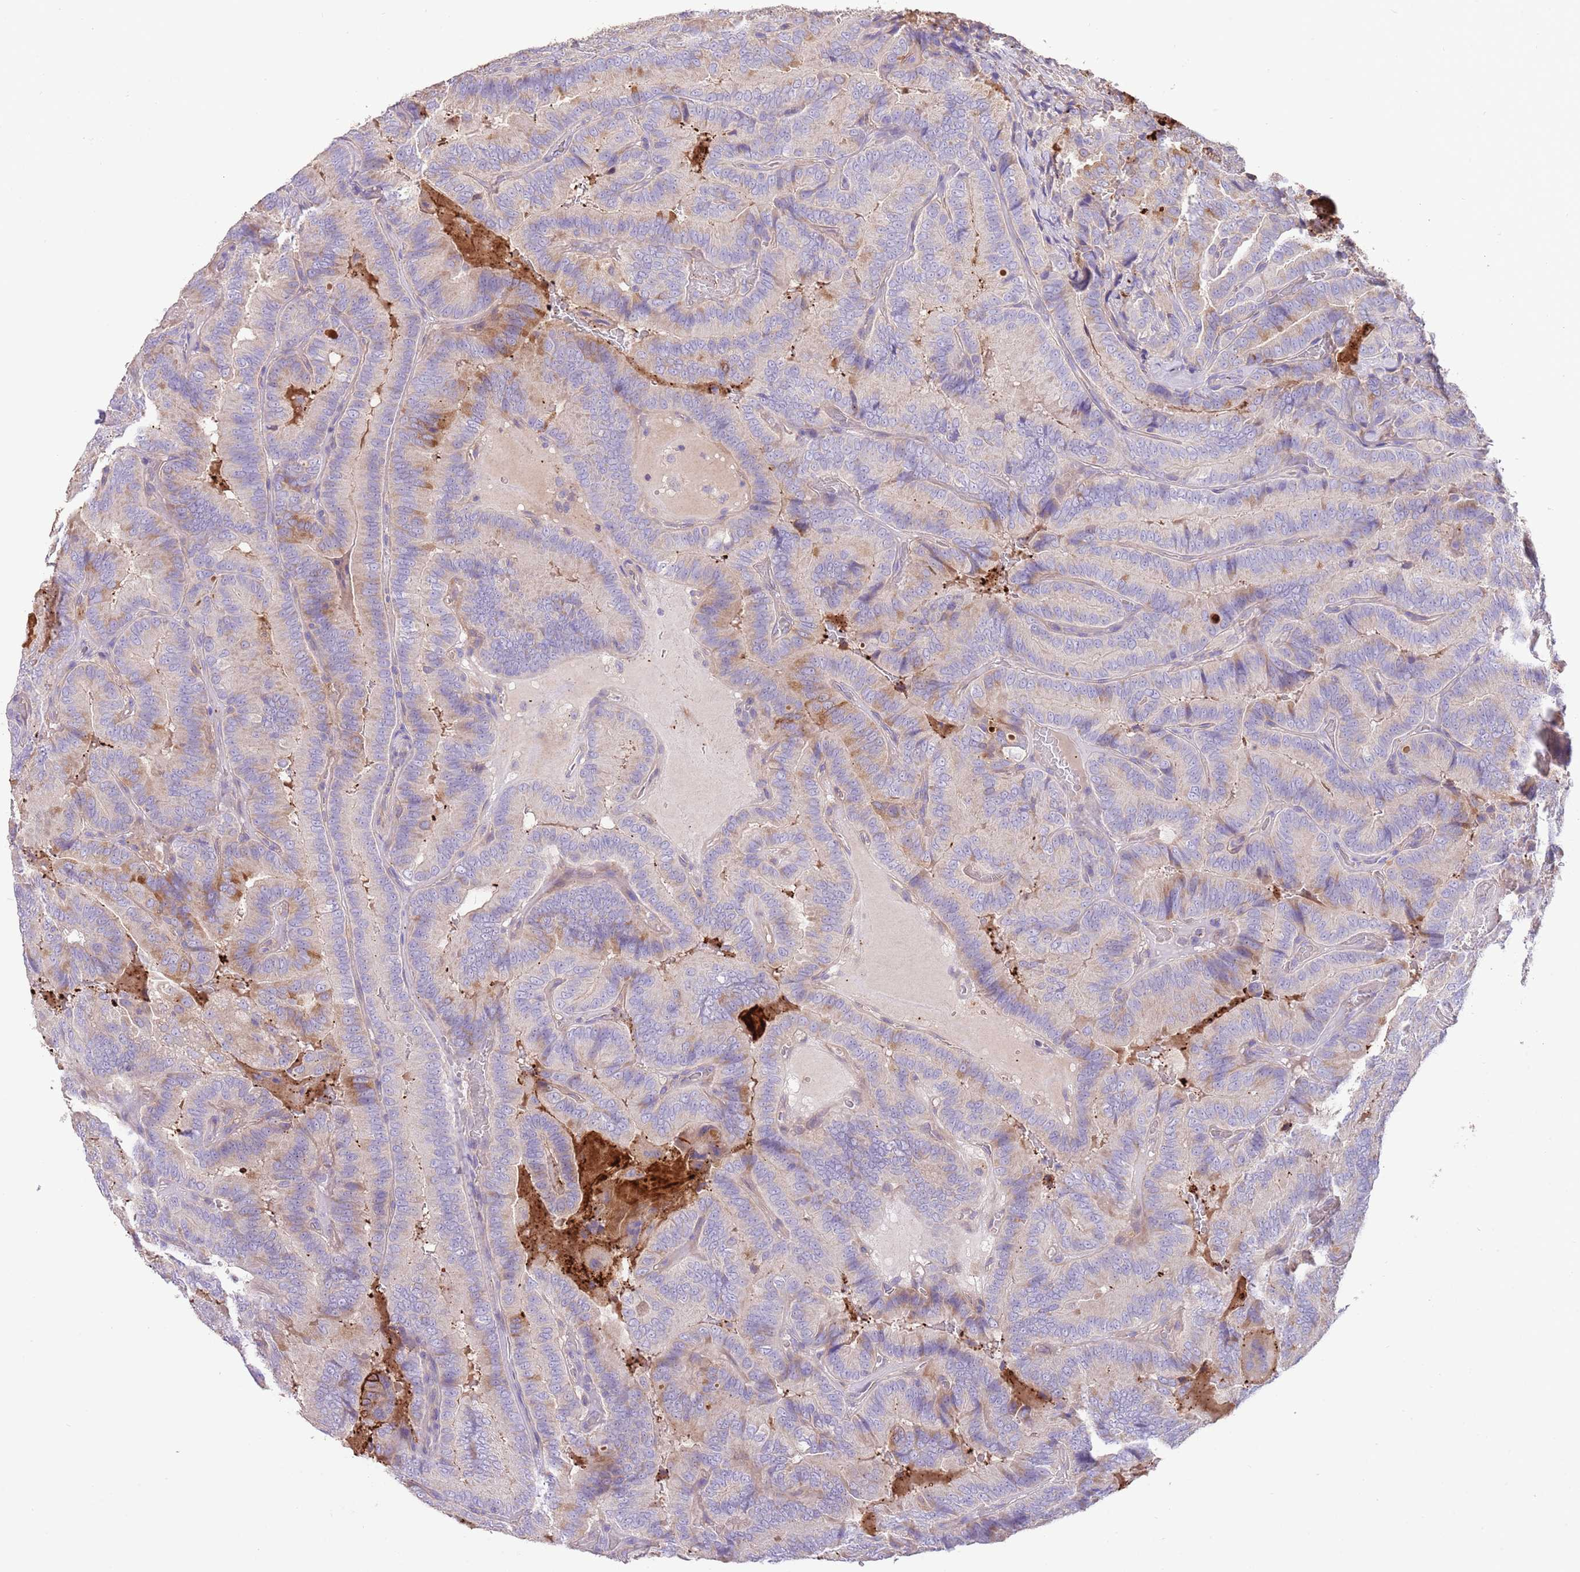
{"staining": {"intensity": "weak", "quantity": "<25%", "location": "cytoplasmic/membranous"}, "tissue": "thyroid cancer", "cell_type": "Tumor cells", "image_type": "cancer", "snomed": [{"axis": "morphology", "description": "Papillary adenocarcinoma, NOS"}, {"axis": "topography", "description": "Thyroid gland"}], "caption": "Thyroid cancer was stained to show a protein in brown. There is no significant expression in tumor cells. (DAB immunohistochemistry (IHC) with hematoxylin counter stain).", "gene": "SFTPA1", "patient": {"sex": "male", "age": 61}}